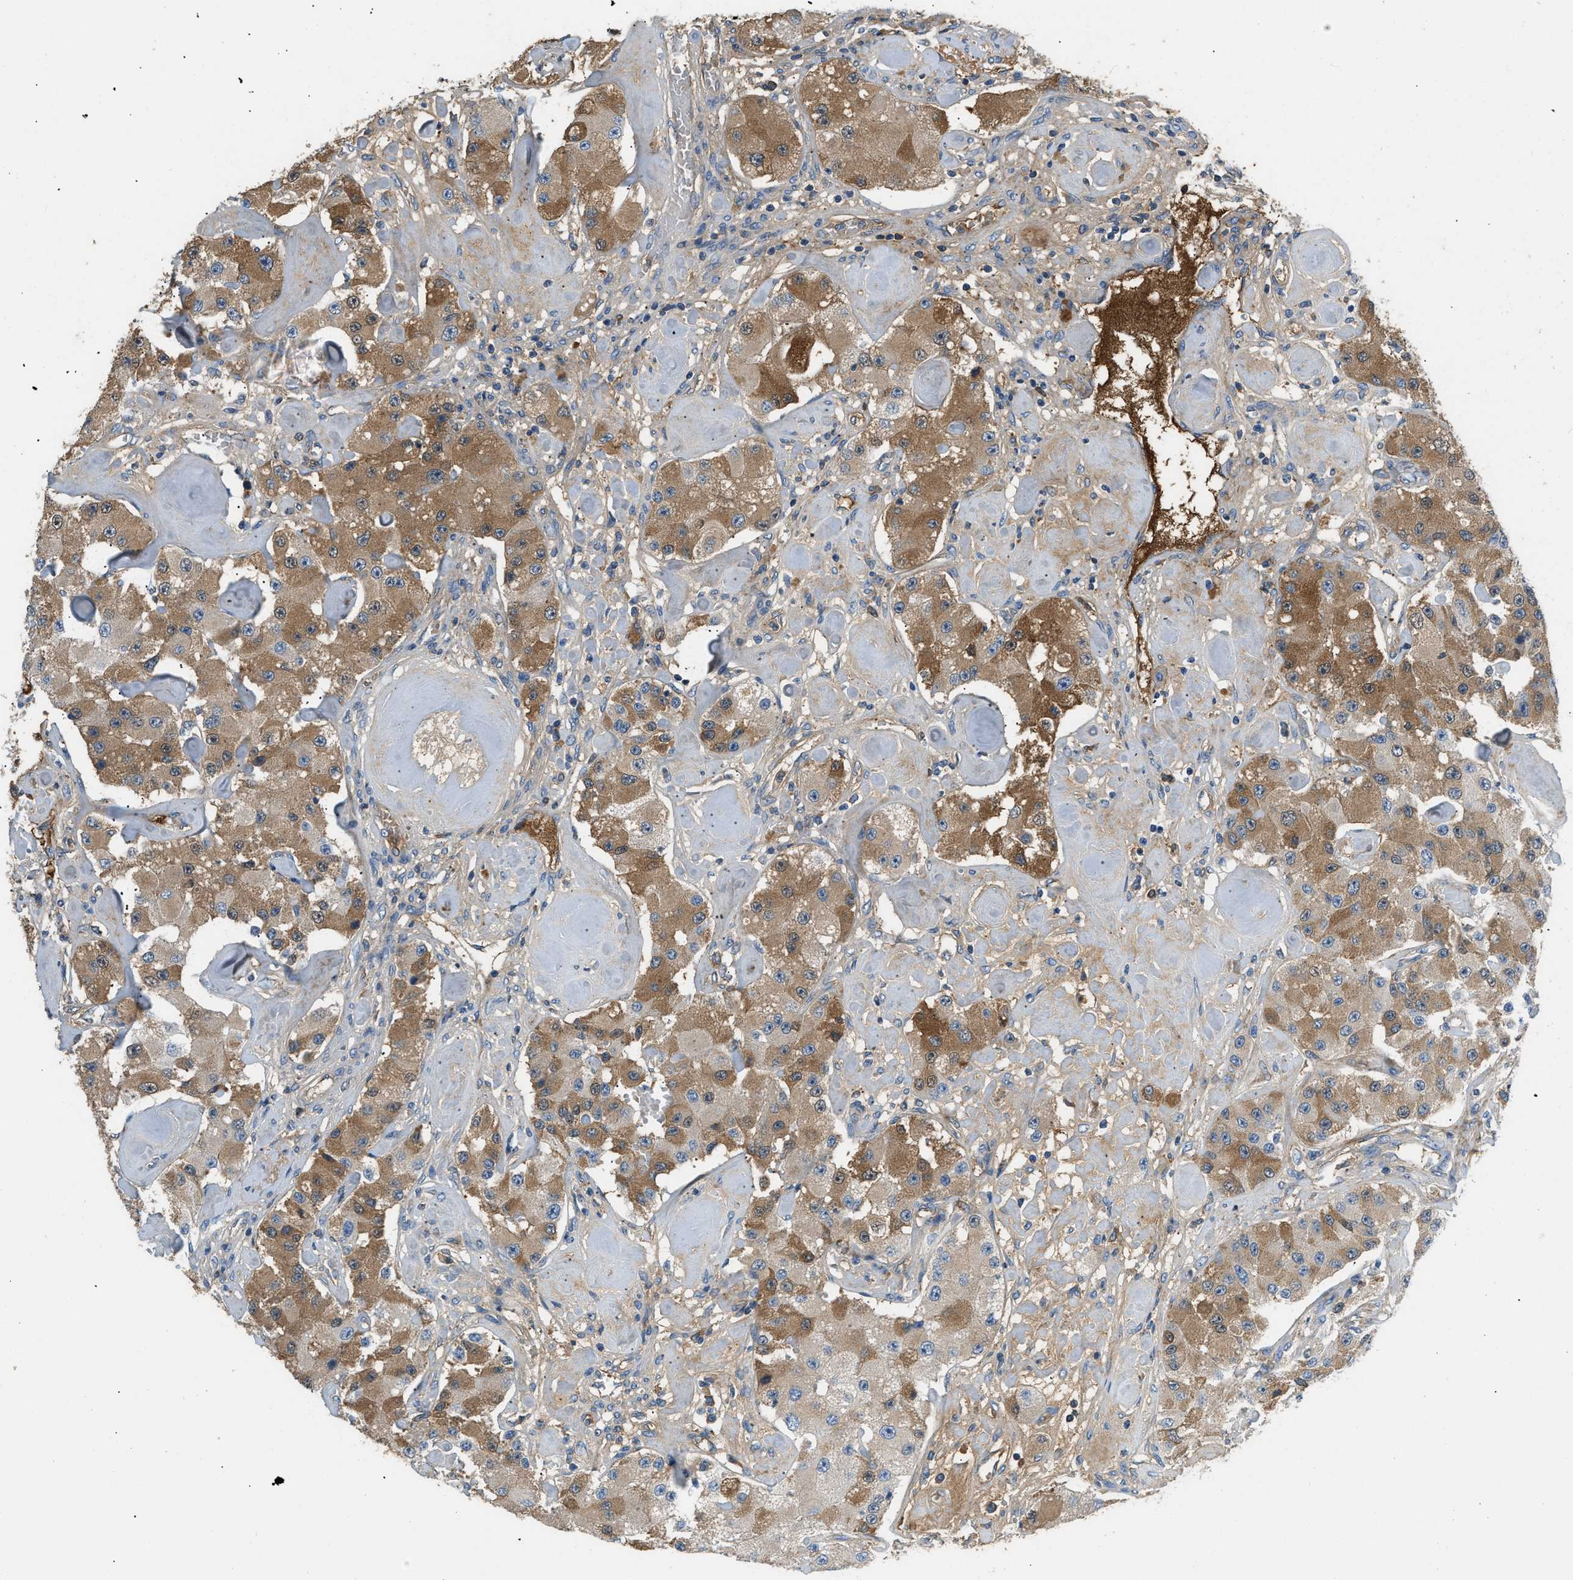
{"staining": {"intensity": "moderate", "quantity": ">75%", "location": "cytoplasmic/membranous"}, "tissue": "carcinoid", "cell_type": "Tumor cells", "image_type": "cancer", "snomed": [{"axis": "morphology", "description": "Carcinoid, malignant, NOS"}, {"axis": "topography", "description": "Pancreas"}], "caption": "A brown stain labels moderate cytoplasmic/membranous staining of a protein in human malignant carcinoid tumor cells.", "gene": "STC1", "patient": {"sex": "male", "age": 41}}